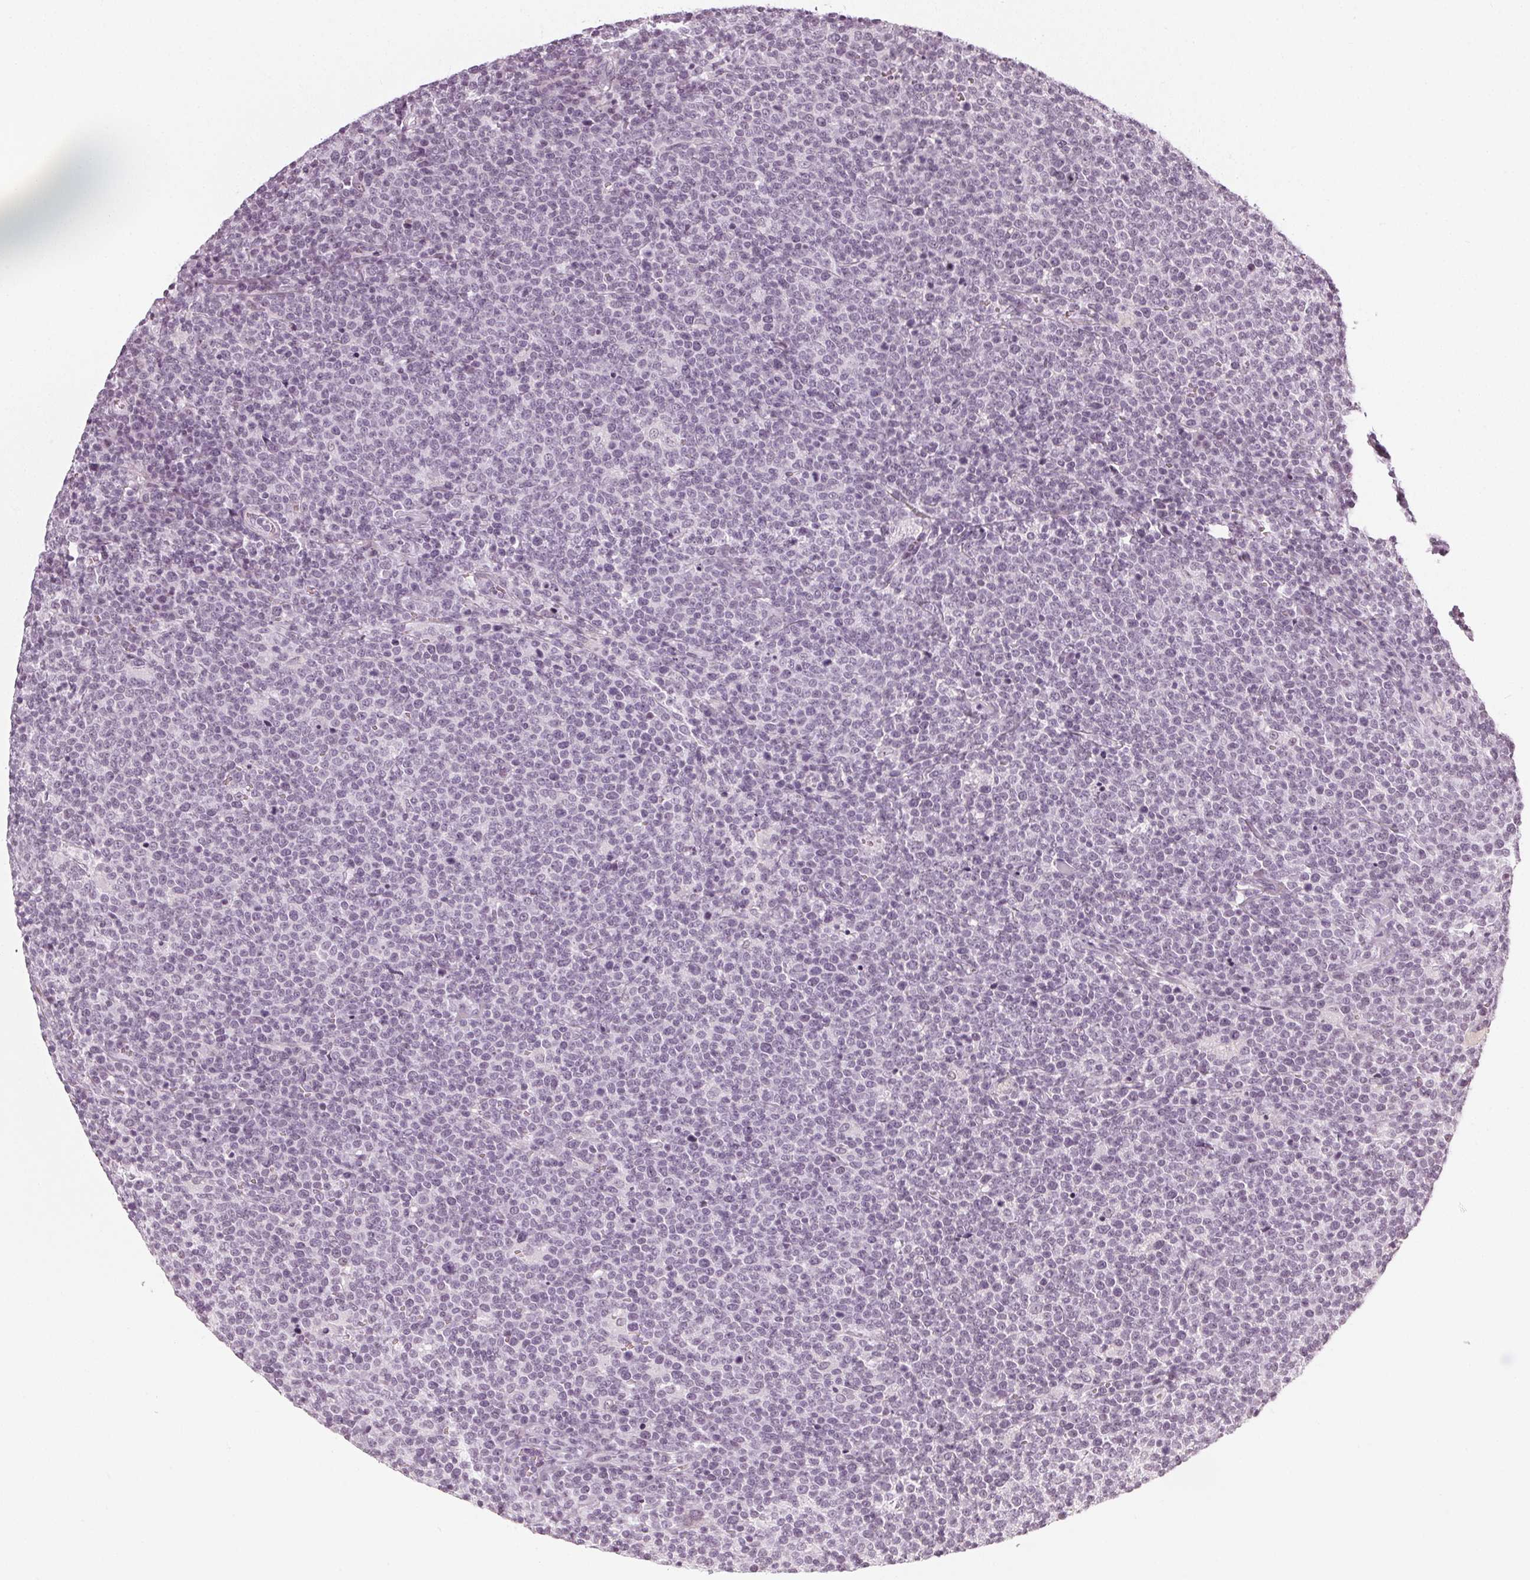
{"staining": {"intensity": "negative", "quantity": "none", "location": "none"}, "tissue": "lymphoma", "cell_type": "Tumor cells", "image_type": "cancer", "snomed": [{"axis": "morphology", "description": "Malignant lymphoma, non-Hodgkin's type, High grade"}, {"axis": "topography", "description": "Lymph node"}], "caption": "High power microscopy micrograph of an IHC histopathology image of lymphoma, revealing no significant positivity in tumor cells.", "gene": "DNAJC6", "patient": {"sex": "male", "age": 61}}